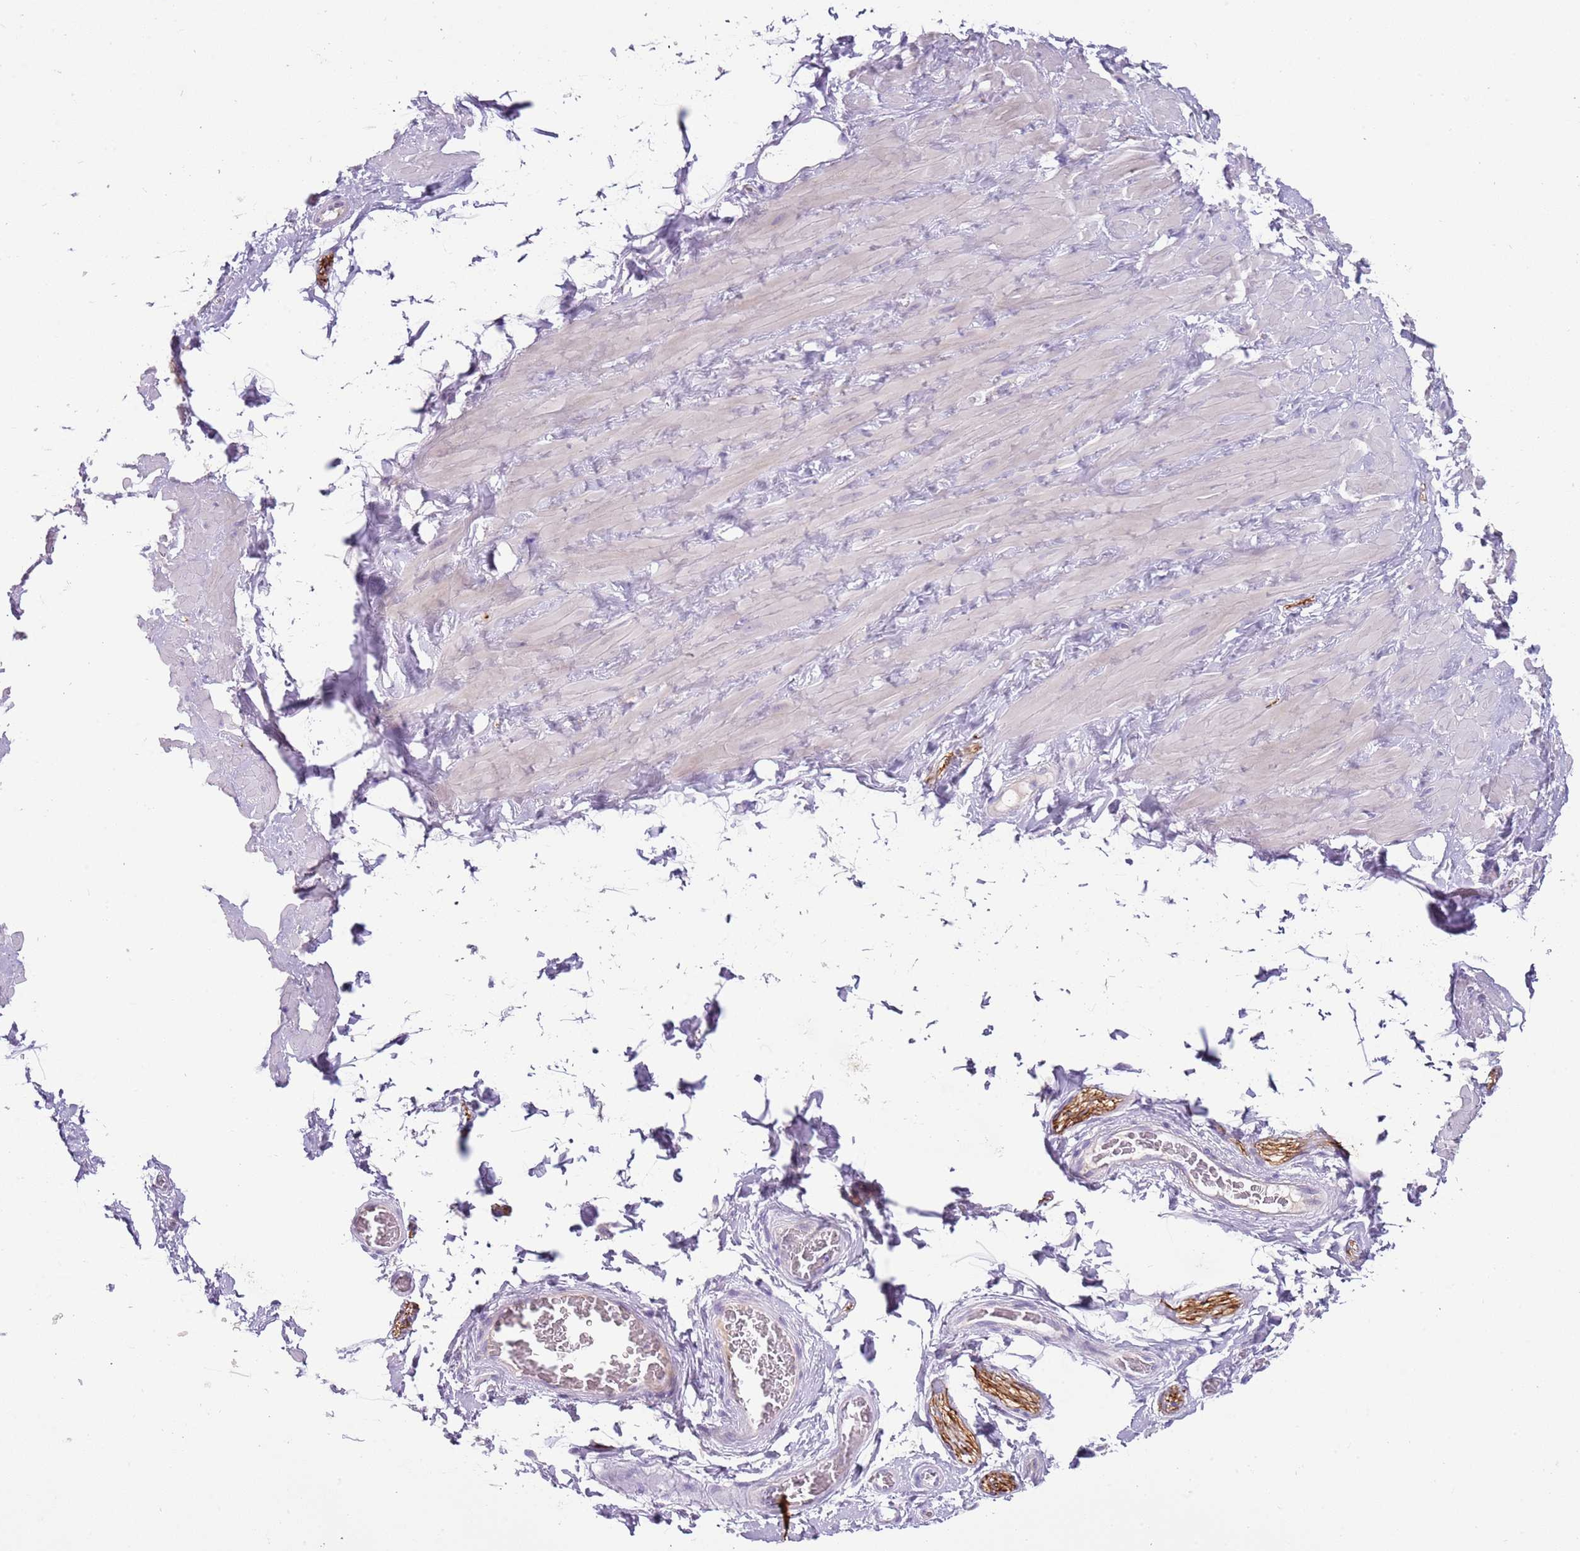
{"staining": {"intensity": "negative", "quantity": "none", "location": "none"}, "tissue": "adipose tissue", "cell_type": "Adipocytes", "image_type": "normal", "snomed": [{"axis": "morphology", "description": "Normal tissue, NOS"}, {"axis": "topography", "description": "Soft tissue"}, {"axis": "topography", "description": "Adipose tissue"}, {"axis": "topography", "description": "Vascular tissue"}, {"axis": "topography", "description": "Peripheral nerve tissue"}], "caption": "This is an immunohistochemistry micrograph of normal human adipose tissue. There is no staining in adipocytes.", "gene": "C2CD3", "patient": {"sex": "male", "age": 46}}